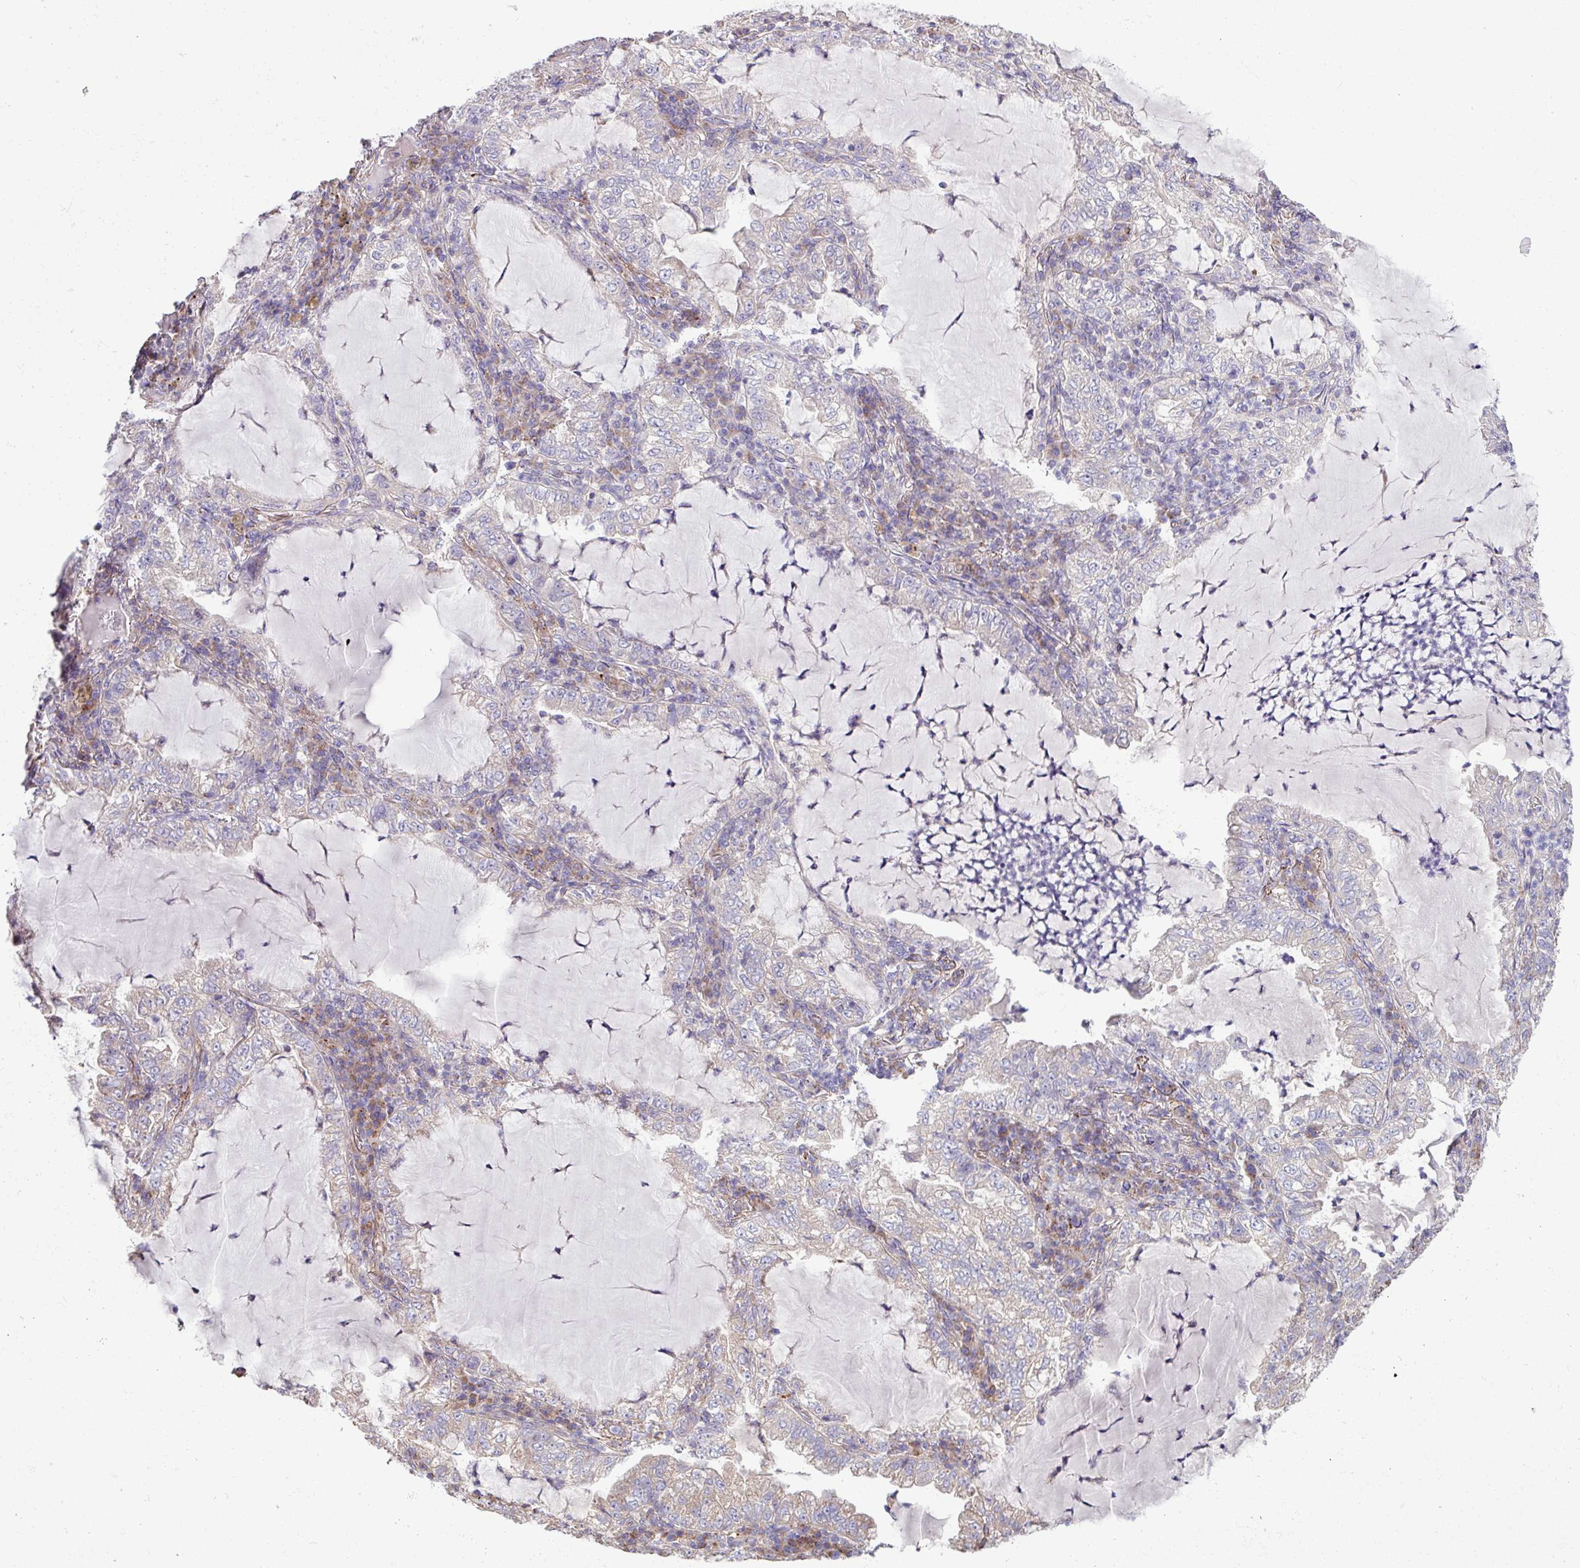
{"staining": {"intensity": "negative", "quantity": "none", "location": "none"}, "tissue": "lung cancer", "cell_type": "Tumor cells", "image_type": "cancer", "snomed": [{"axis": "morphology", "description": "Adenocarcinoma, NOS"}, {"axis": "topography", "description": "Lung"}], "caption": "High power microscopy image of an IHC image of lung cancer (adenocarcinoma), revealing no significant expression in tumor cells.", "gene": "PPM1J", "patient": {"sex": "female", "age": 73}}